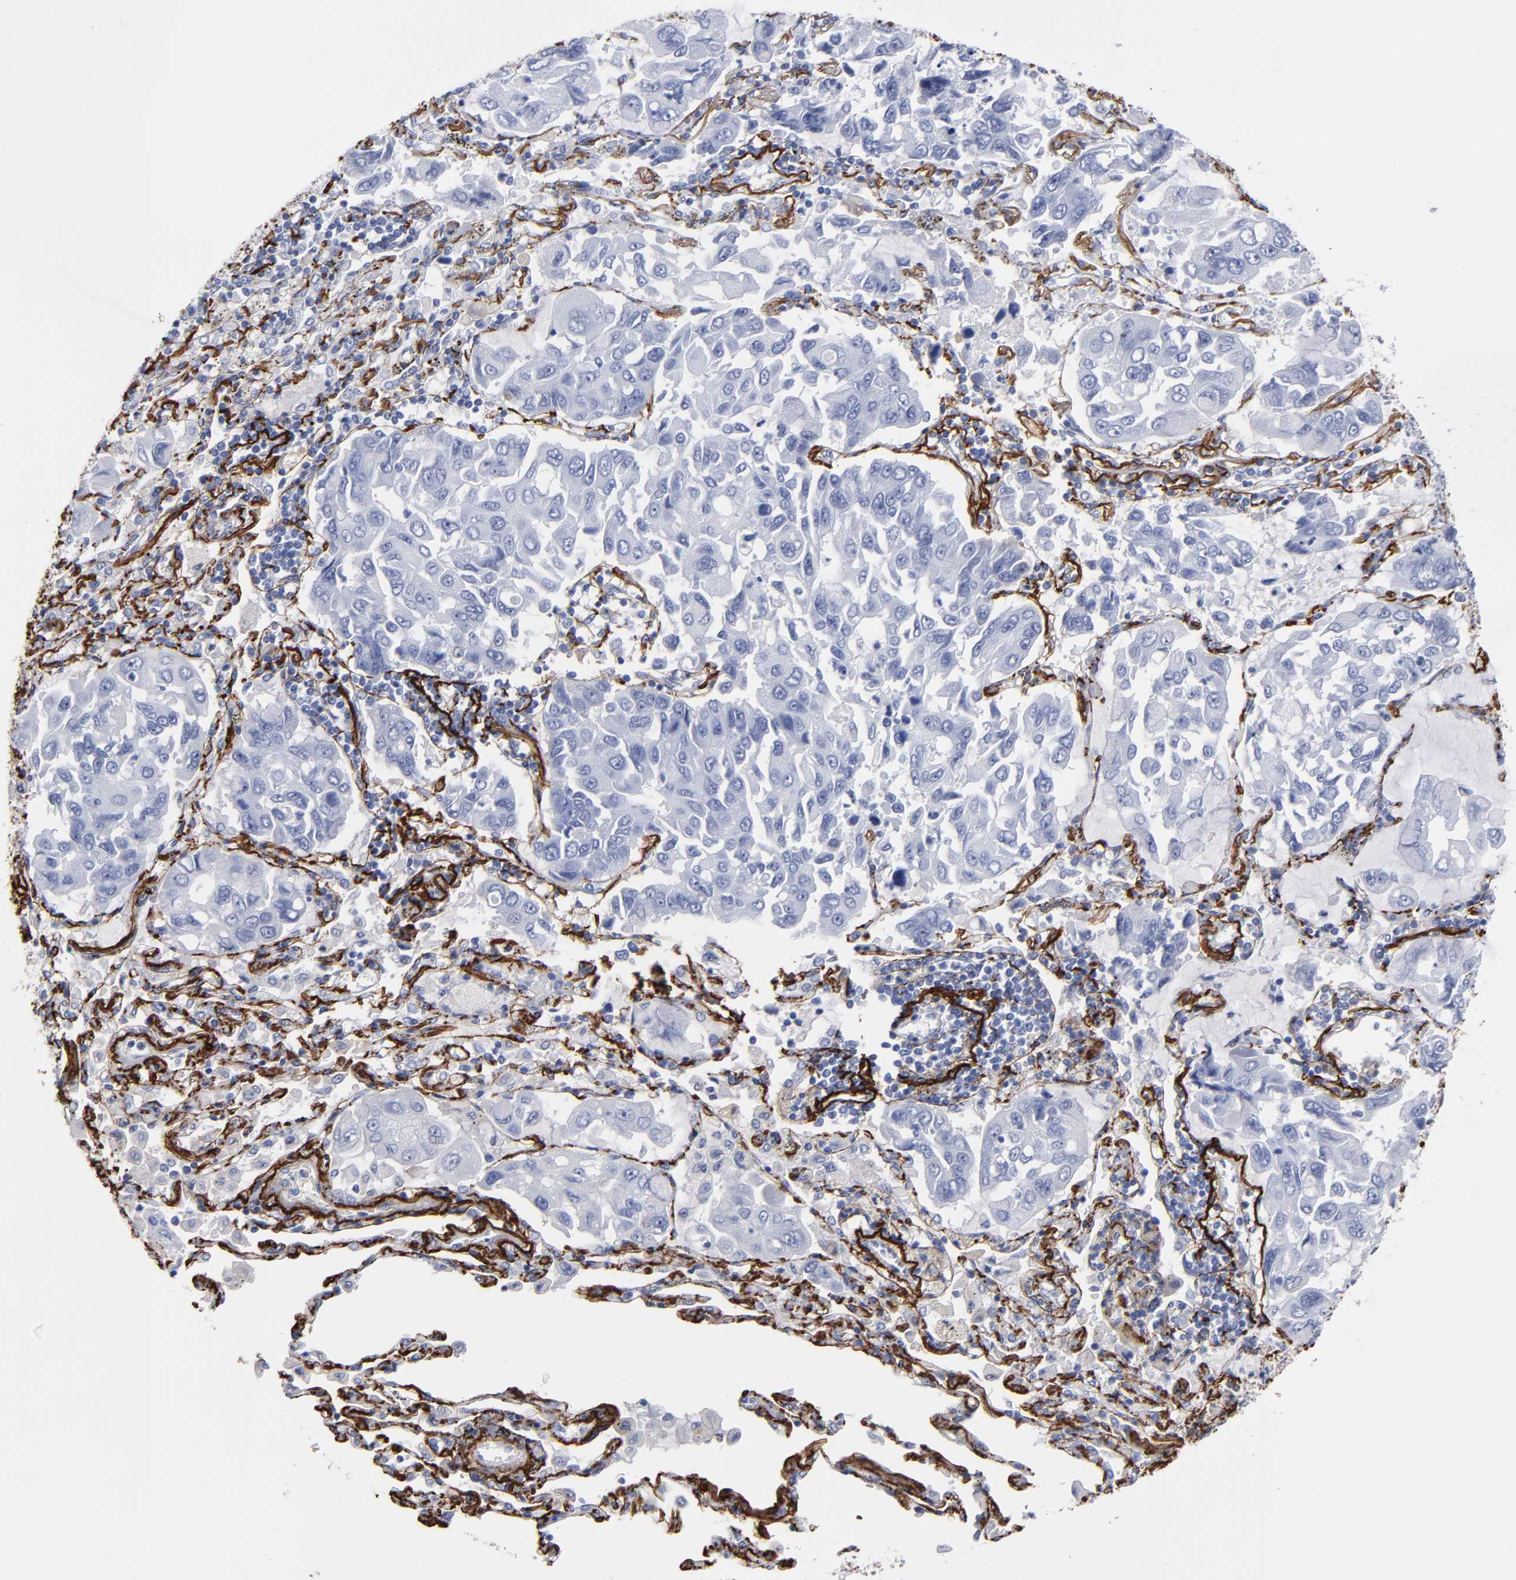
{"staining": {"intensity": "negative", "quantity": "none", "location": "none"}, "tissue": "lung cancer", "cell_type": "Tumor cells", "image_type": "cancer", "snomed": [{"axis": "morphology", "description": "Adenocarcinoma, NOS"}, {"axis": "topography", "description": "Lung"}], "caption": "This histopathology image is of adenocarcinoma (lung) stained with IHC to label a protein in brown with the nuclei are counter-stained blue. There is no positivity in tumor cells.", "gene": "EMILIN1", "patient": {"sex": "male", "age": 64}}